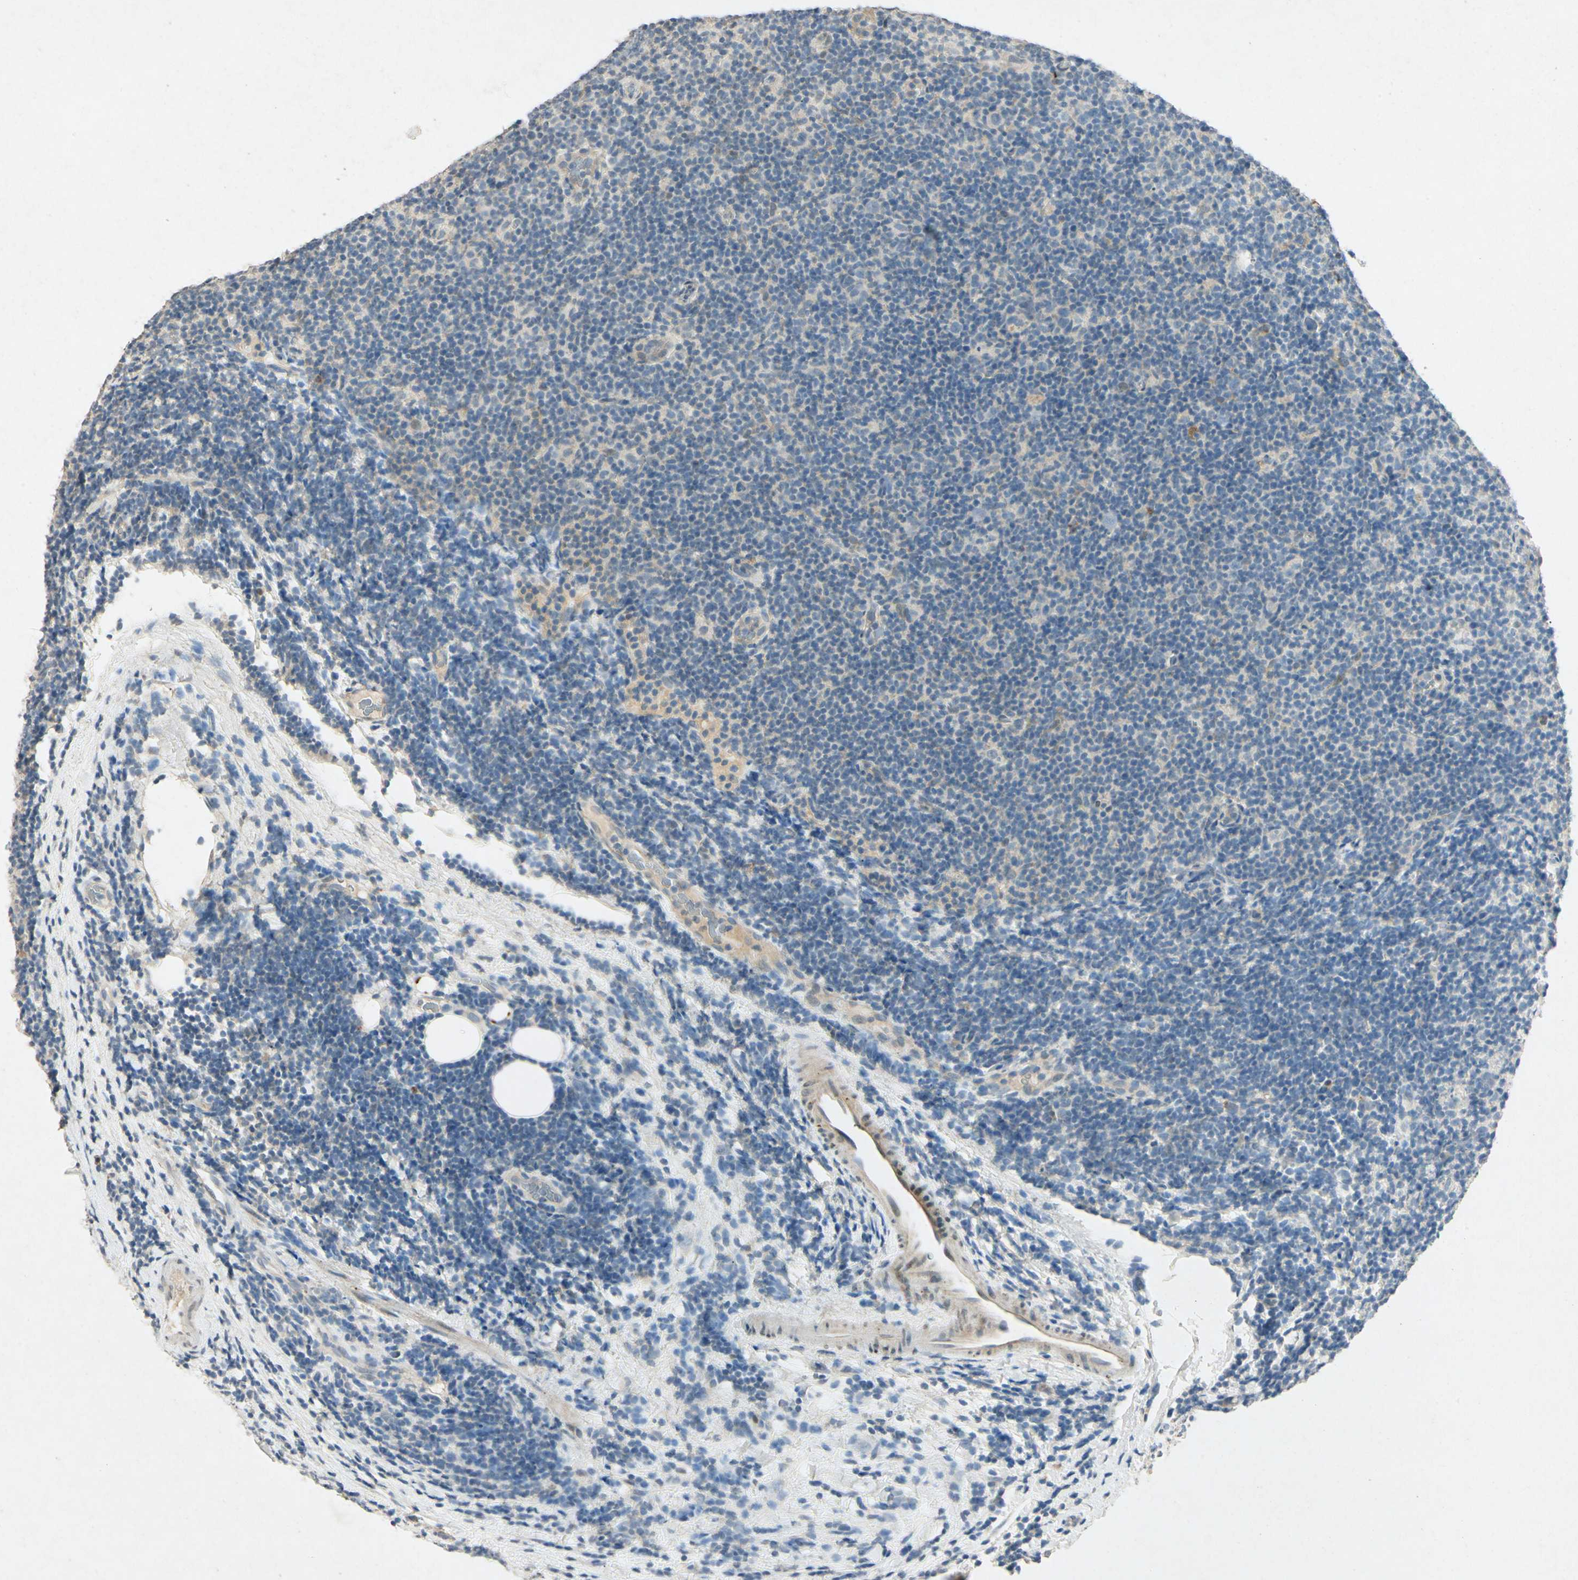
{"staining": {"intensity": "negative", "quantity": "none", "location": "none"}, "tissue": "lymphoma", "cell_type": "Tumor cells", "image_type": "cancer", "snomed": [{"axis": "morphology", "description": "Malignant lymphoma, non-Hodgkin's type, Low grade"}, {"axis": "topography", "description": "Lymph node"}], "caption": "An immunohistochemistry histopathology image of lymphoma is shown. There is no staining in tumor cells of lymphoma.", "gene": "HSPA1B", "patient": {"sex": "male", "age": 83}}